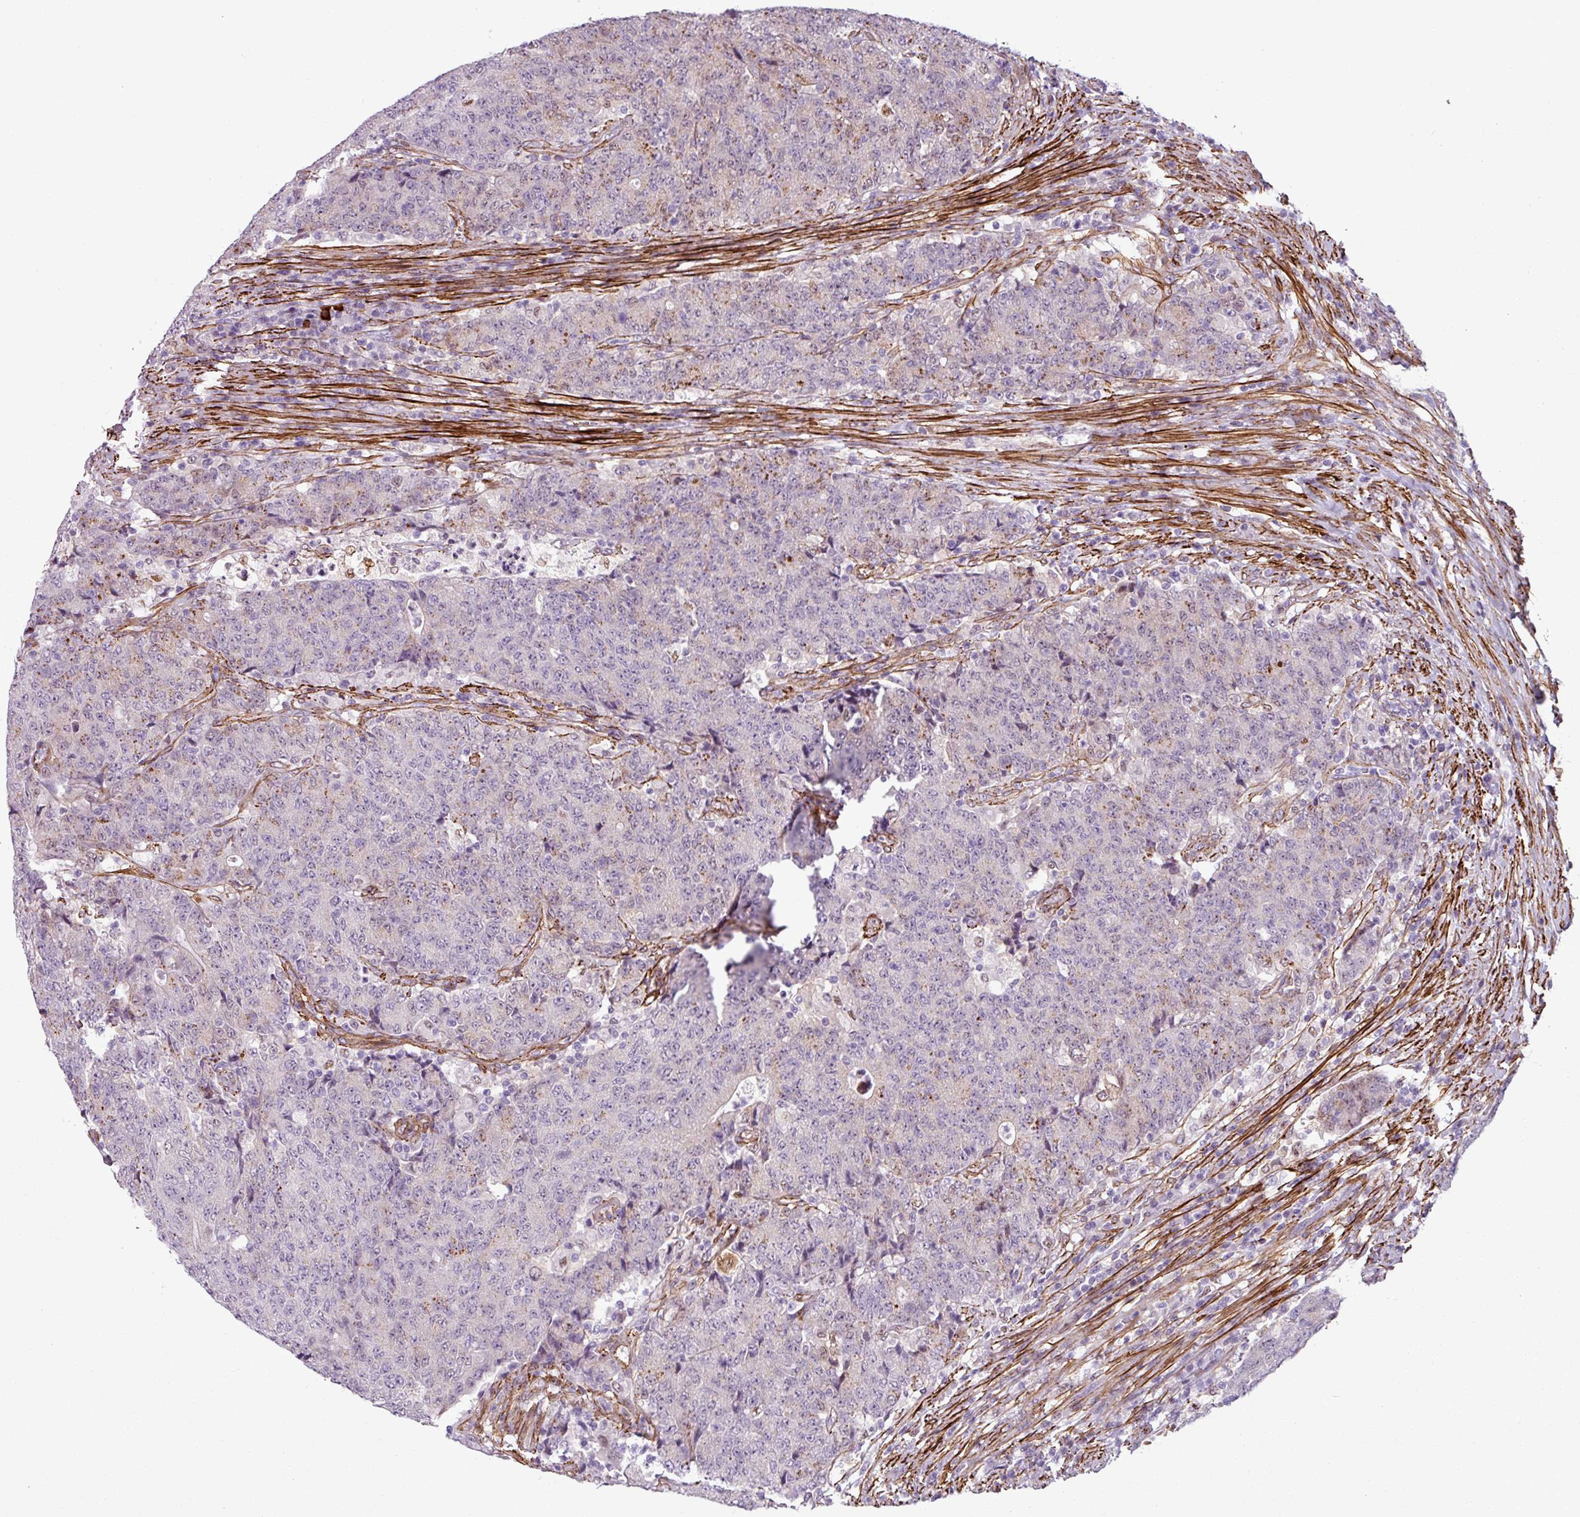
{"staining": {"intensity": "negative", "quantity": "none", "location": "none"}, "tissue": "colorectal cancer", "cell_type": "Tumor cells", "image_type": "cancer", "snomed": [{"axis": "morphology", "description": "Adenocarcinoma, NOS"}, {"axis": "topography", "description": "Colon"}], "caption": "An IHC image of adenocarcinoma (colorectal) is shown. There is no staining in tumor cells of adenocarcinoma (colorectal). (DAB immunohistochemistry with hematoxylin counter stain).", "gene": "ATP10A", "patient": {"sex": "female", "age": 75}}